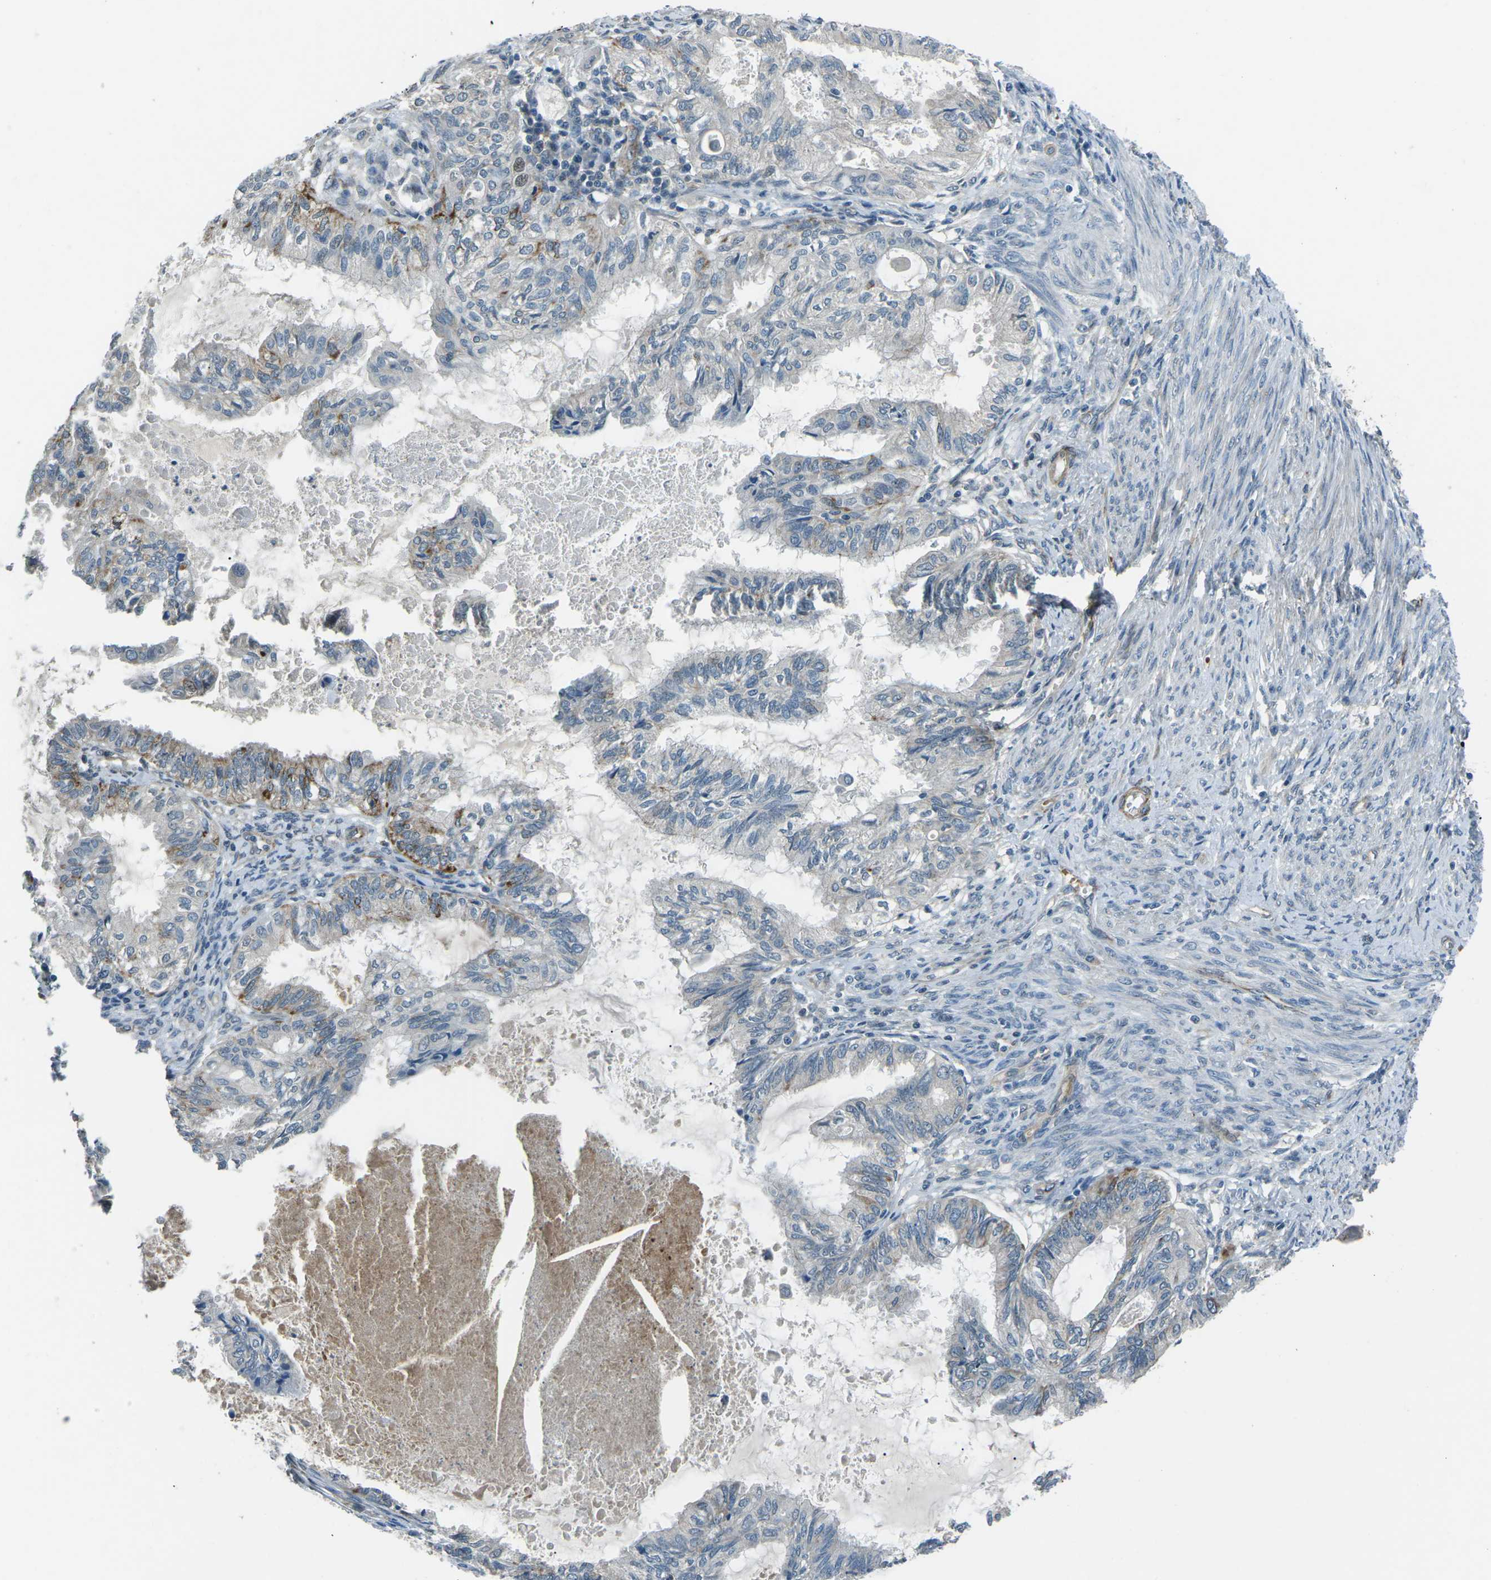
{"staining": {"intensity": "weak", "quantity": "<25%", "location": "cytoplasmic/membranous"}, "tissue": "cervical cancer", "cell_type": "Tumor cells", "image_type": "cancer", "snomed": [{"axis": "morphology", "description": "Normal tissue, NOS"}, {"axis": "morphology", "description": "Adenocarcinoma, NOS"}, {"axis": "topography", "description": "Cervix"}, {"axis": "topography", "description": "Endometrium"}], "caption": "DAB immunohistochemical staining of human cervical cancer (adenocarcinoma) exhibits no significant expression in tumor cells.", "gene": "AFAP1", "patient": {"sex": "female", "age": 86}}